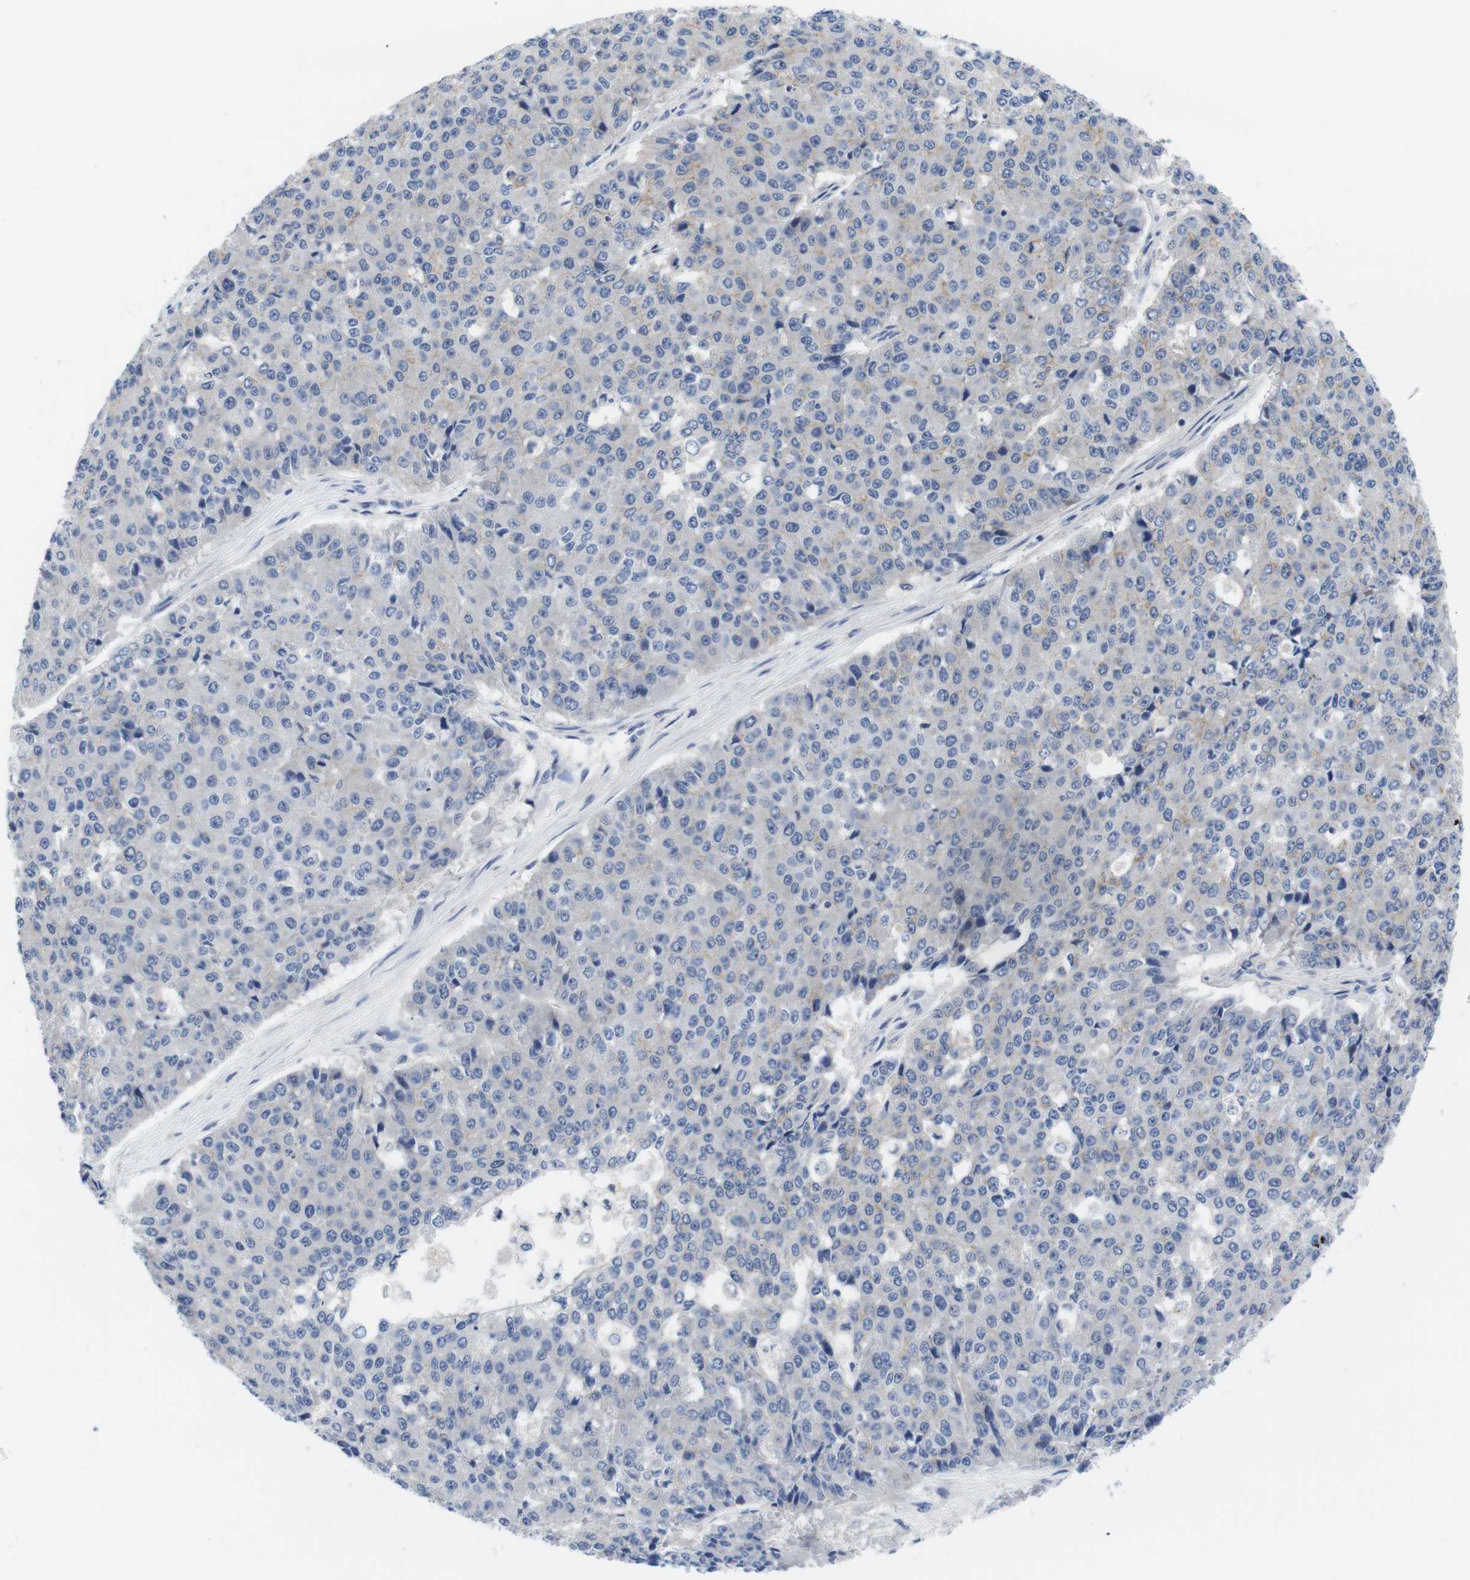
{"staining": {"intensity": "negative", "quantity": "none", "location": "none"}, "tissue": "pancreatic cancer", "cell_type": "Tumor cells", "image_type": "cancer", "snomed": [{"axis": "morphology", "description": "Adenocarcinoma, NOS"}, {"axis": "topography", "description": "Pancreas"}], "caption": "There is no significant staining in tumor cells of adenocarcinoma (pancreatic).", "gene": "SCRIB", "patient": {"sex": "male", "age": 50}}